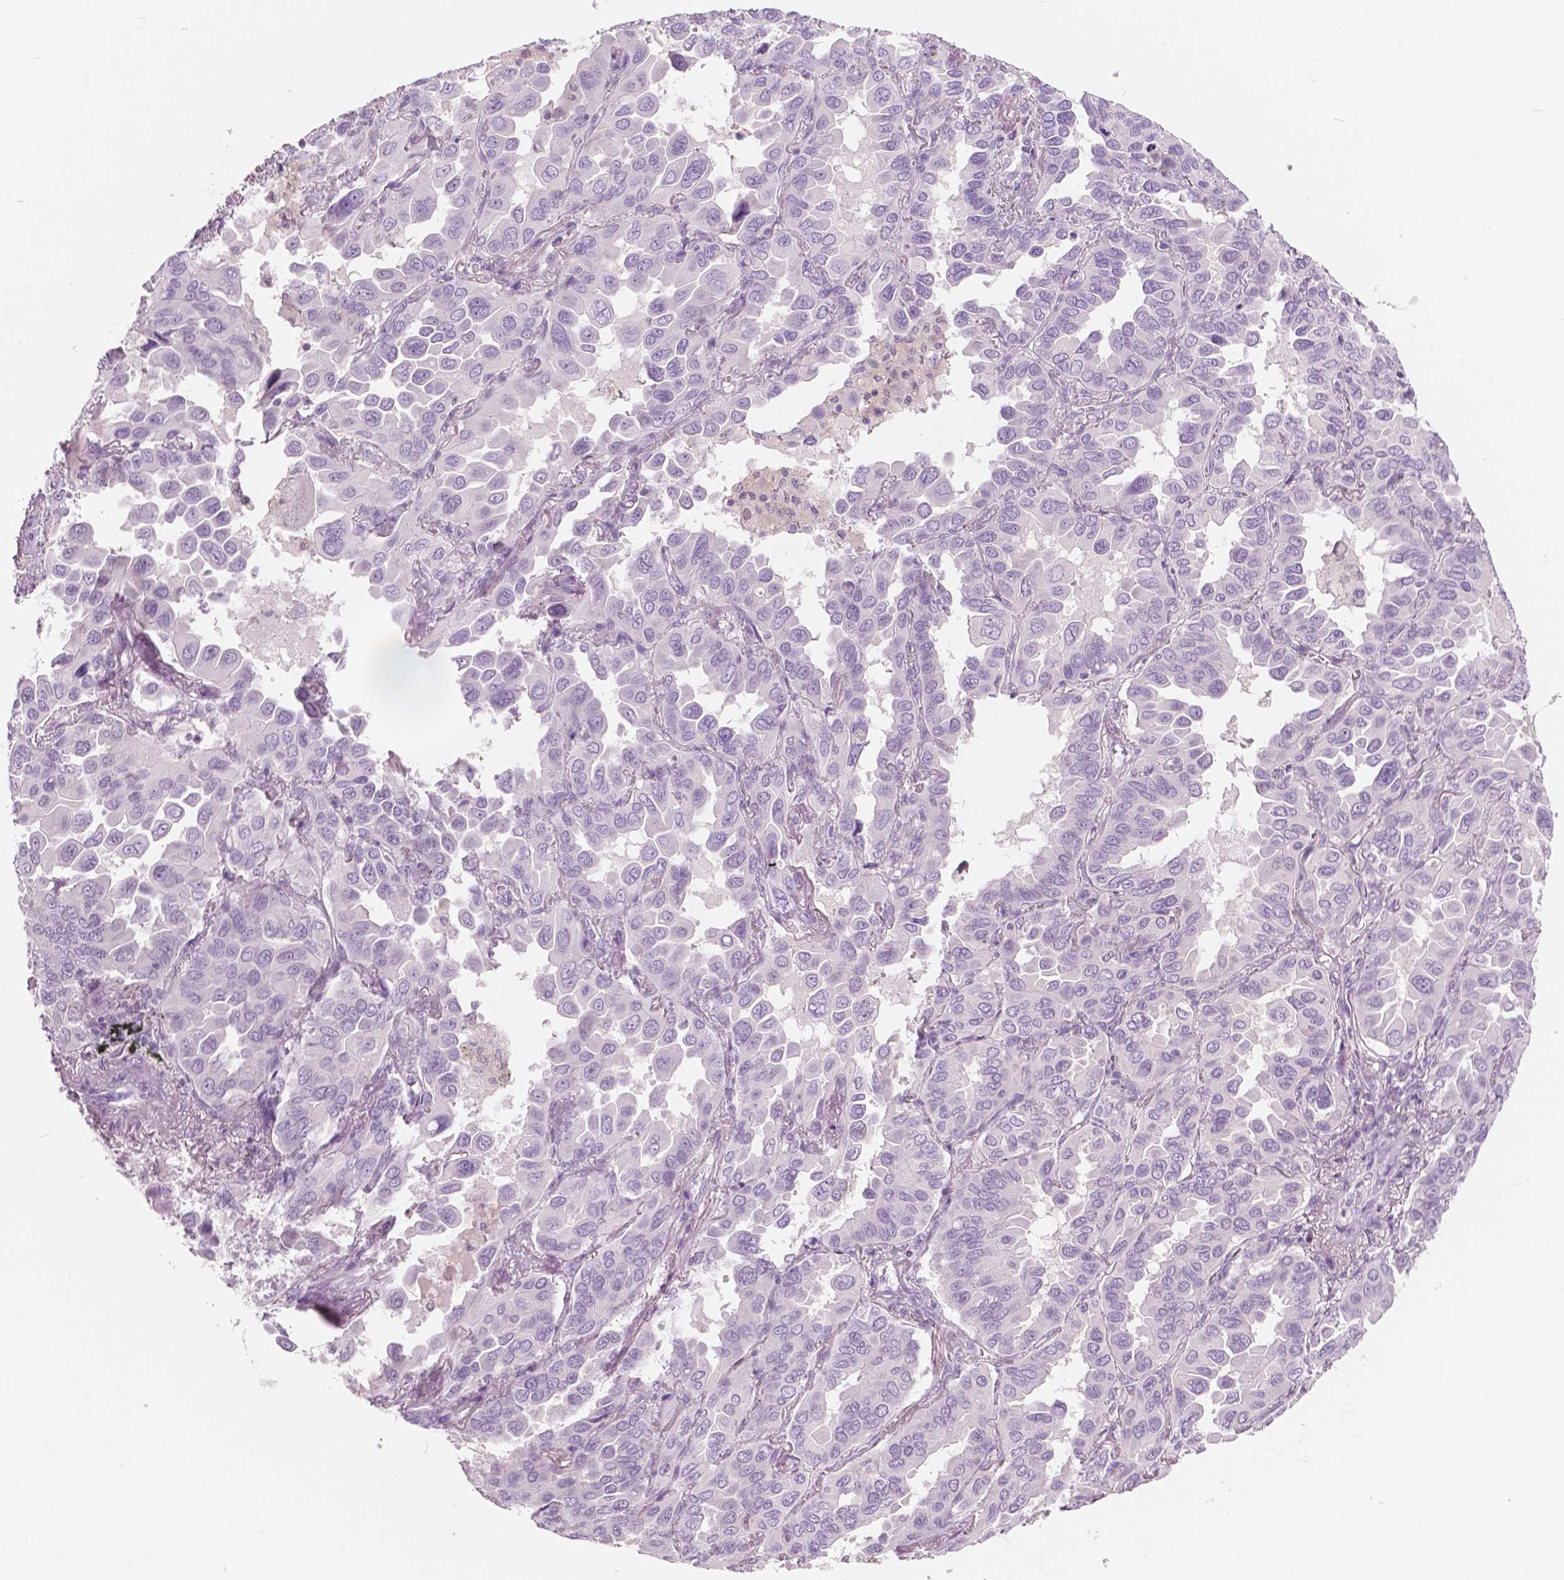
{"staining": {"intensity": "negative", "quantity": "none", "location": "none"}, "tissue": "lung cancer", "cell_type": "Tumor cells", "image_type": "cancer", "snomed": [{"axis": "morphology", "description": "Adenocarcinoma, NOS"}, {"axis": "topography", "description": "Lung"}], "caption": "DAB immunohistochemical staining of lung cancer (adenocarcinoma) exhibits no significant expression in tumor cells.", "gene": "GALM", "patient": {"sex": "male", "age": 64}}